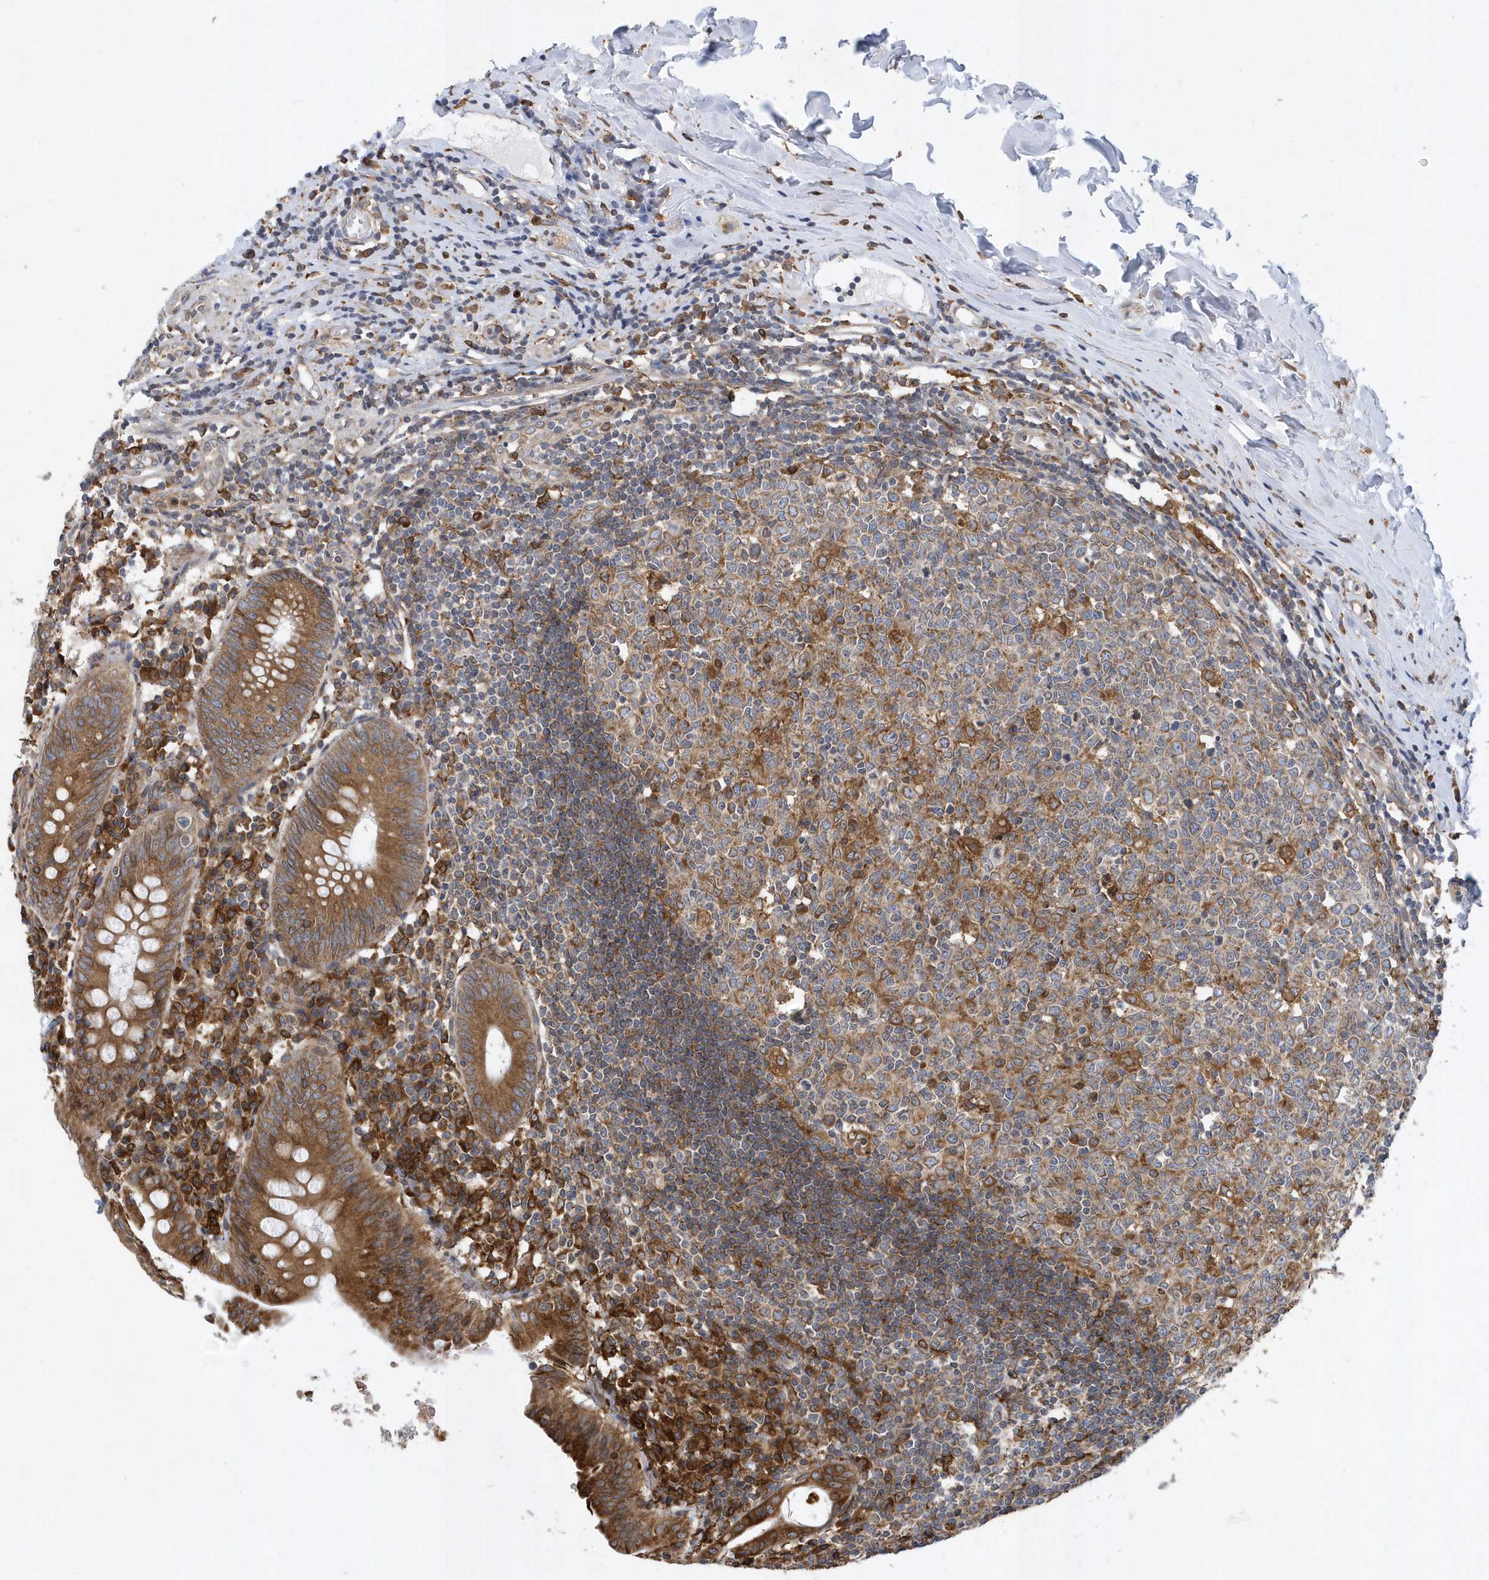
{"staining": {"intensity": "strong", "quantity": ">75%", "location": "cytoplasmic/membranous"}, "tissue": "appendix", "cell_type": "Glandular cells", "image_type": "normal", "snomed": [{"axis": "morphology", "description": "Normal tissue, NOS"}, {"axis": "topography", "description": "Appendix"}], "caption": "Benign appendix was stained to show a protein in brown. There is high levels of strong cytoplasmic/membranous positivity in about >75% of glandular cells. Nuclei are stained in blue.", "gene": "VAMP7", "patient": {"sex": "female", "age": 54}}